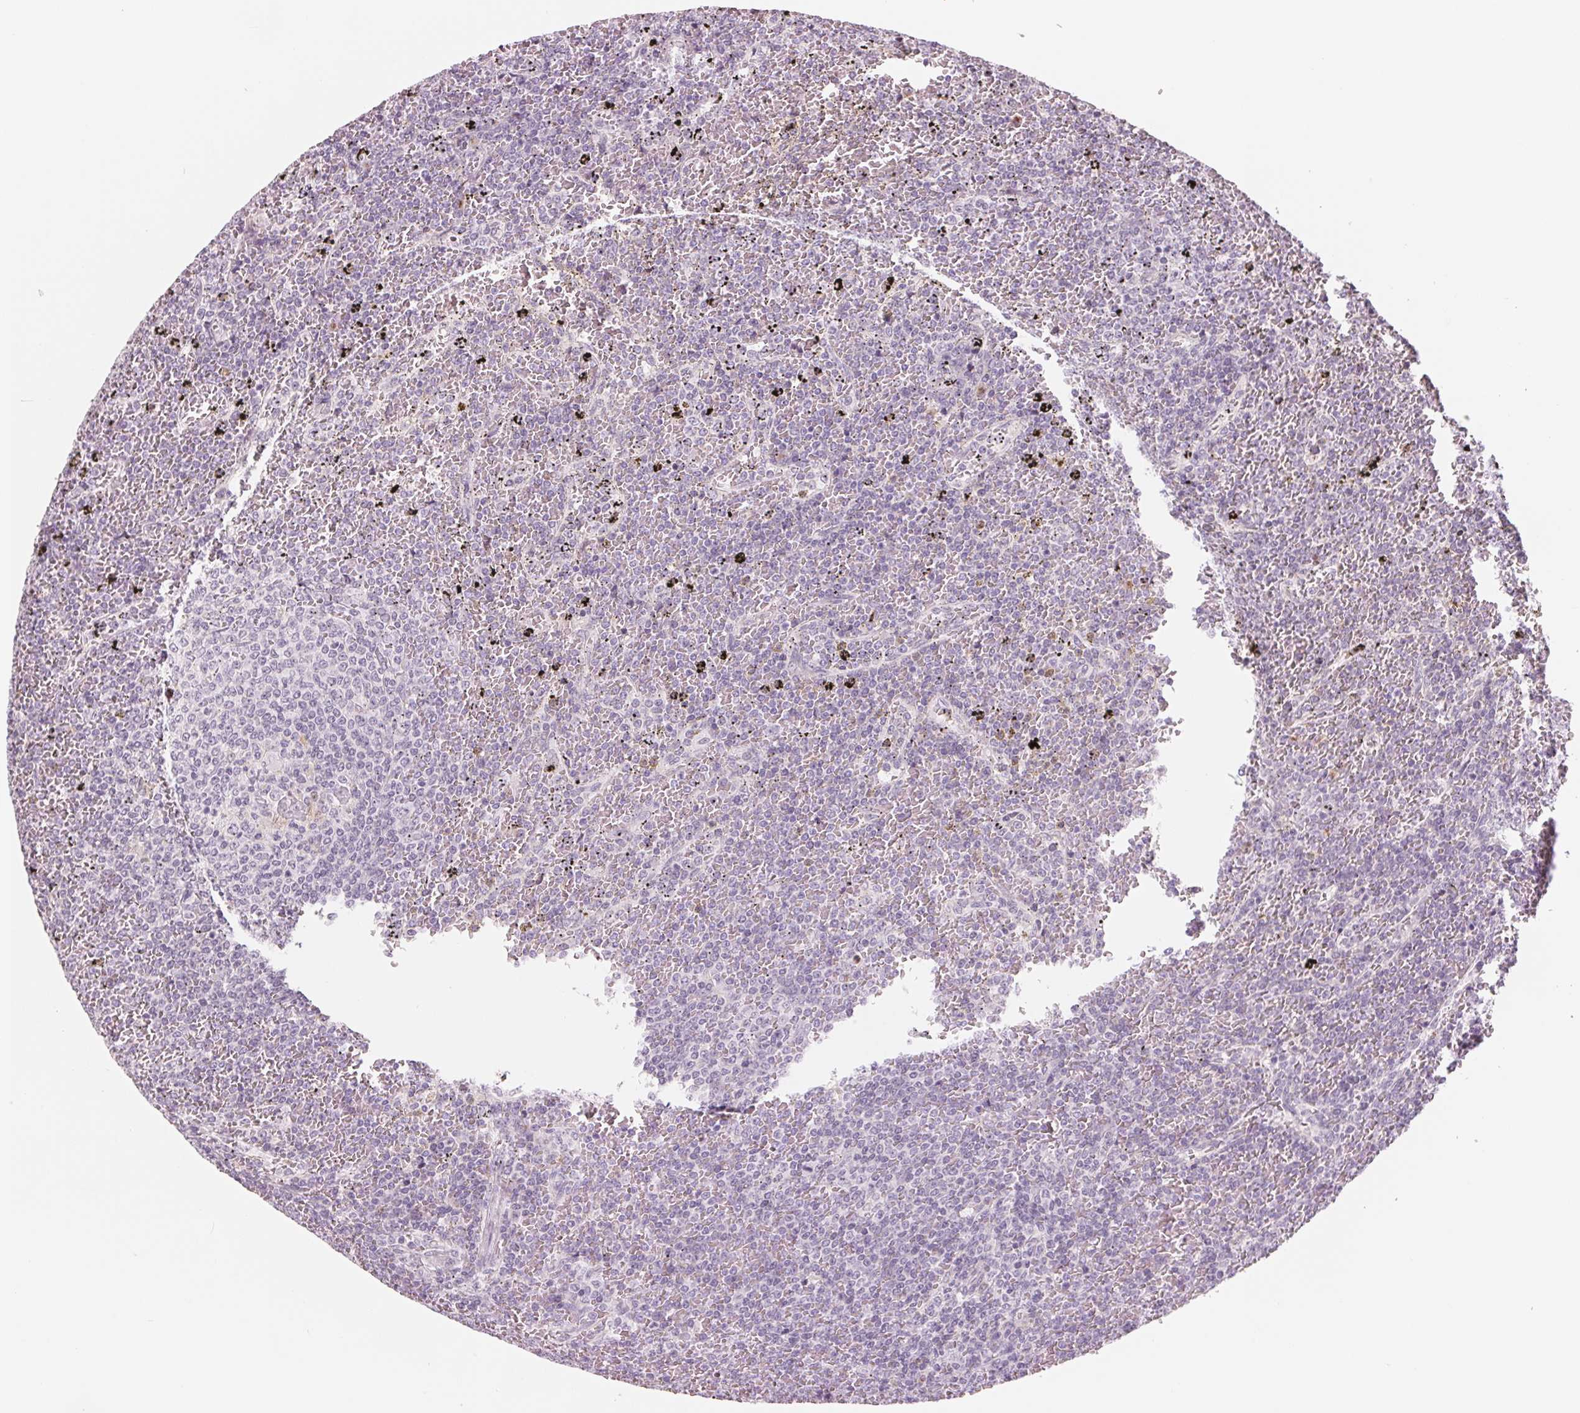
{"staining": {"intensity": "negative", "quantity": "none", "location": "none"}, "tissue": "lymphoma", "cell_type": "Tumor cells", "image_type": "cancer", "snomed": [{"axis": "morphology", "description": "Malignant lymphoma, non-Hodgkin's type, Low grade"}, {"axis": "topography", "description": "Spleen"}], "caption": "Lymphoma was stained to show a protein in brown. There is no significant positivity in tumor cells. (DAB IHC, high magnification).", "gene": "IL9R", "patient": {"sex": "female", "age": 77}}